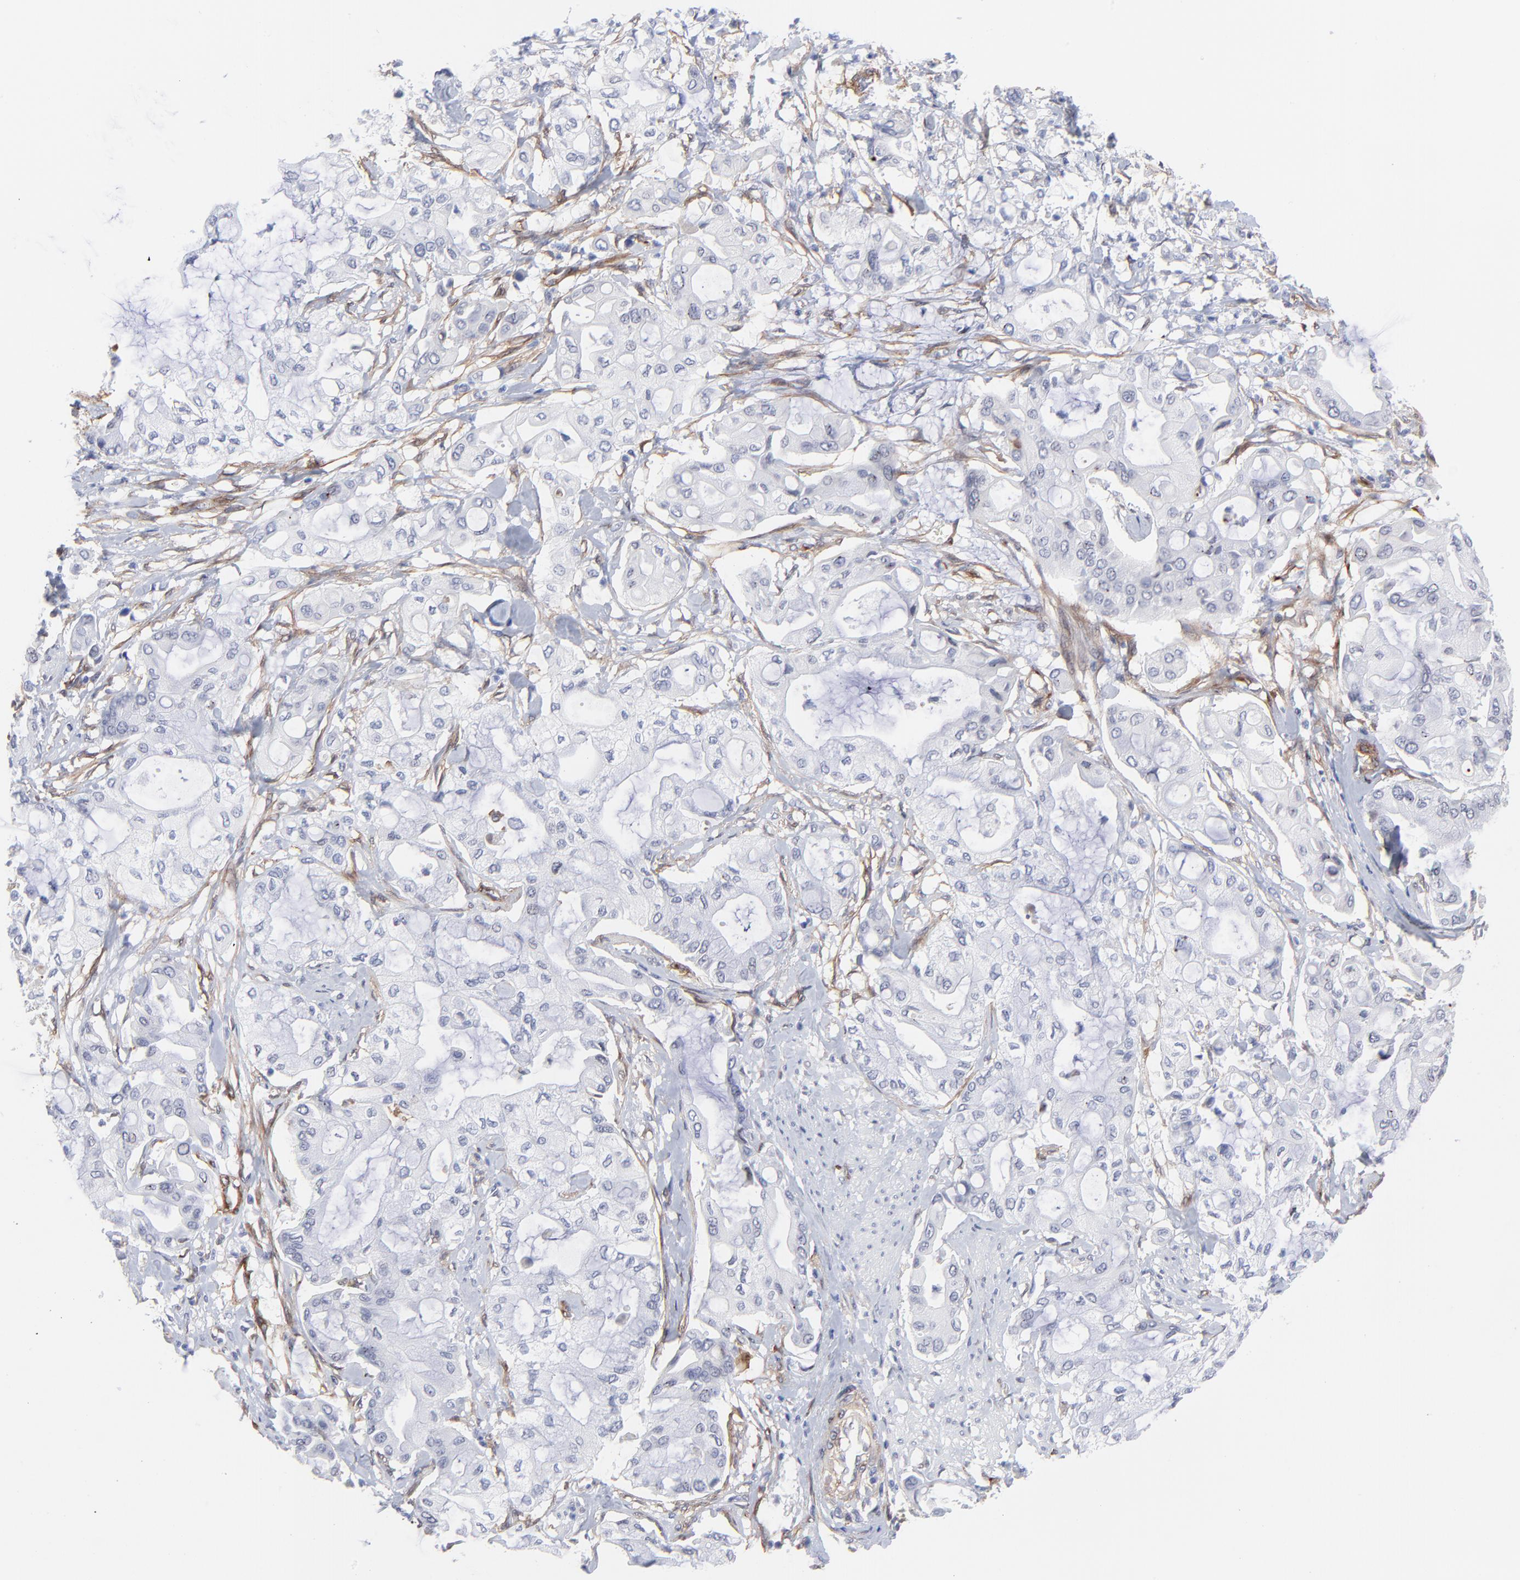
{"staining": {"intensity": "negative", "quantity": "none", "location": "none"}, "tissue": "pancreatic cancer", "cell_type": "Tumor cells", "image_type": "cancer", "snomed": [{"axis": "morphology", "description": "Adenocarcinoma, NOS"}, {"axis": "morphology", "description": "Adenocarcinoma, metastatic, NOS"}, {"axis": "topography", "description": "Lymph node"}, {"axis": "topography", "description": "Pancreas"}, {"axis": "topography", "description": "Duodenum"}], "caption": "Tumor cells are negative for brown protein staining in pancreatic cancer. (DAB immunohistochemistry (IHC) with hematoxylin counter stain).", "gene": "PDGFRB", "patient": {"sex": "female", "age": 64}}